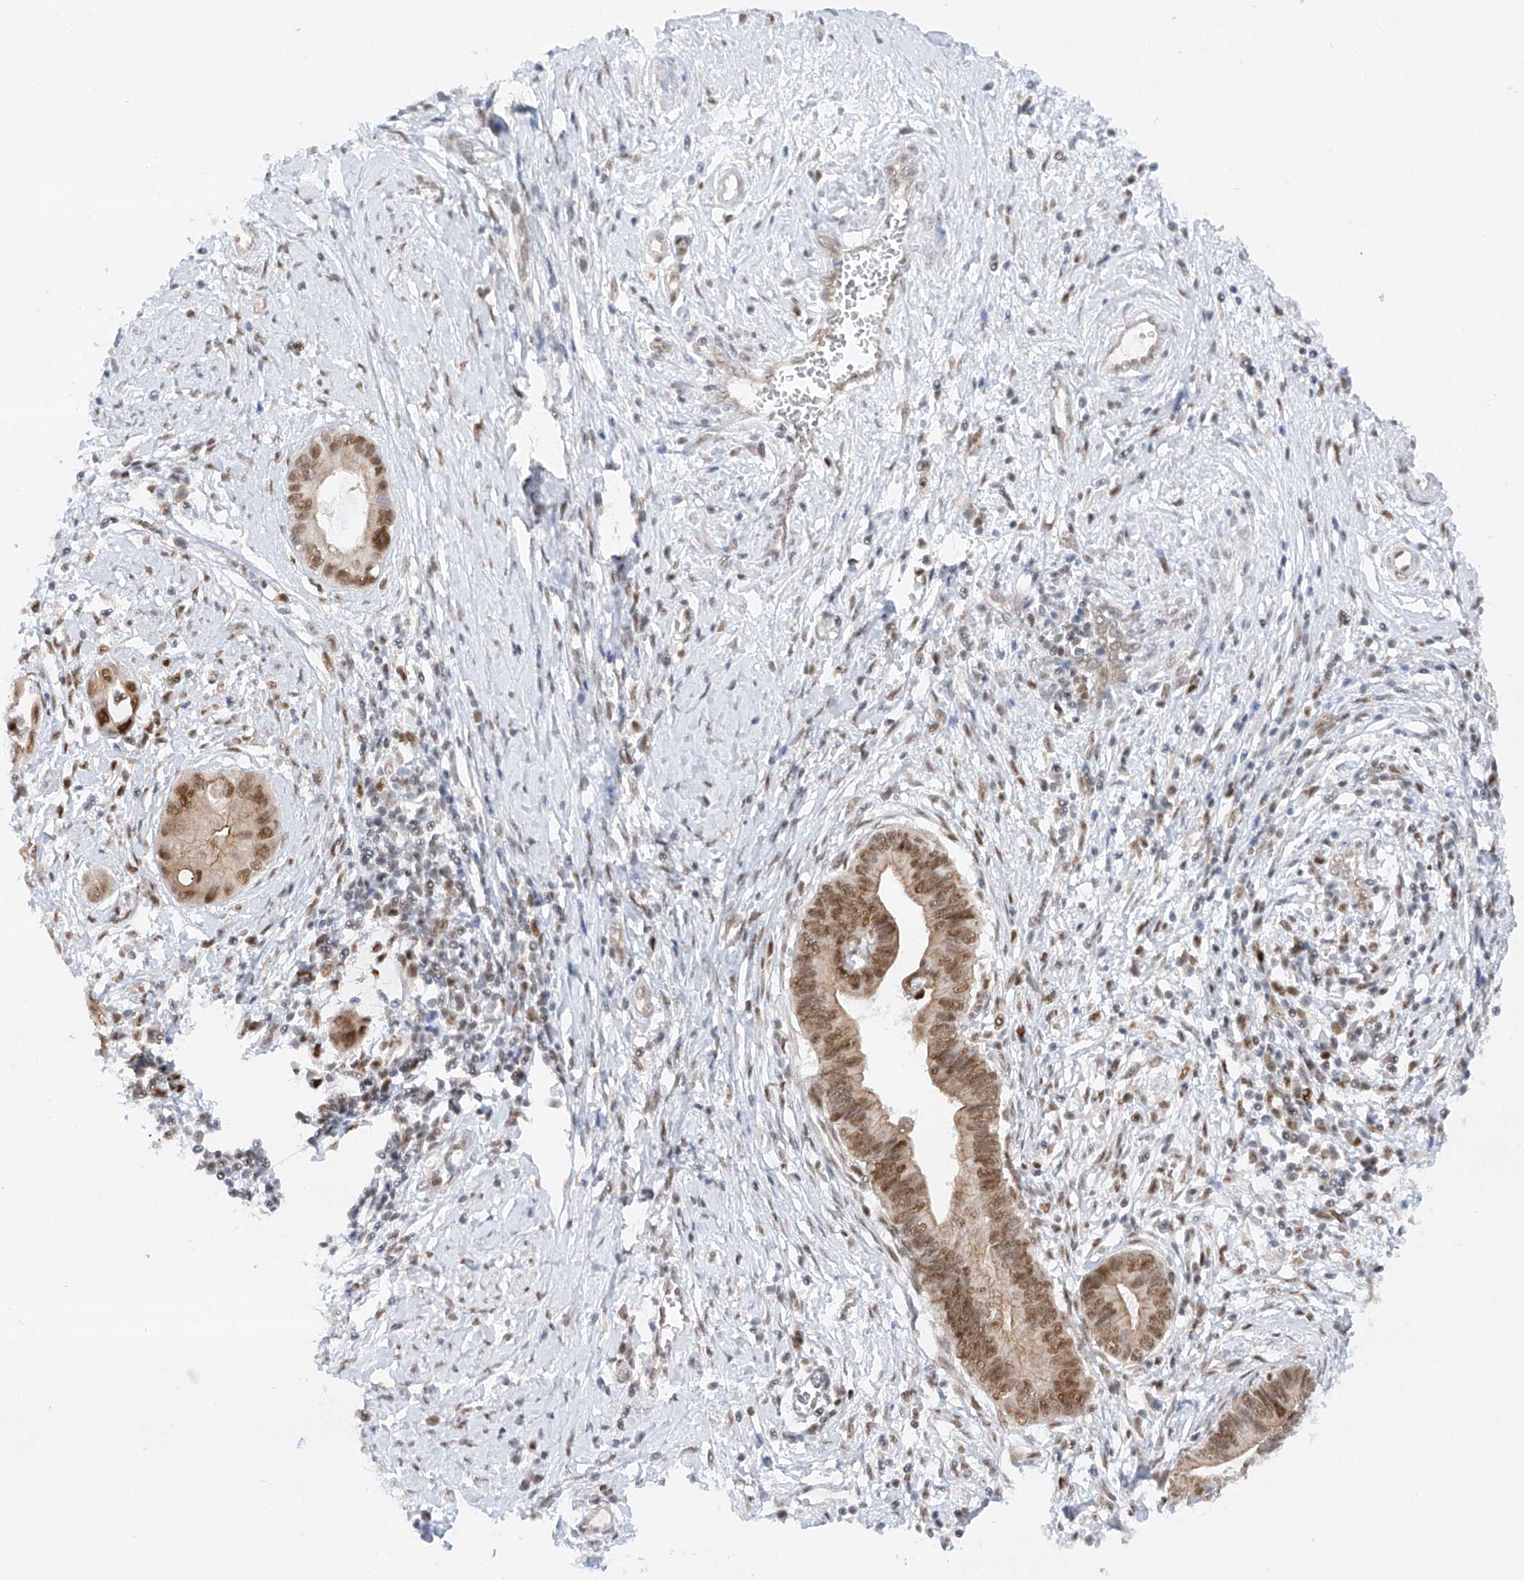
{"staining": {"intensity": "moderate", "quantity": ">75%", "location": "nuclear"}, "tissue": "cervical cancer", "cell_type": "Tumor cells", "image_type": "cancer", "snomed": [{"axis": "morphology", "description": "Adenocarcinoma, NOS"}, {"axis": "topography", "description": "Cervix"}], "caption": "Immunohistochemistry micrograph of neoplastic tissue: human cervical adenocarcinoma stained using IHC exhibits medium levels of moderate protein expression localized specifically in the nuclear of tumor cells, appearing as a nuclear brown color.", "gene": "POGK", "patient": {"sex": "female", "age": 44}}